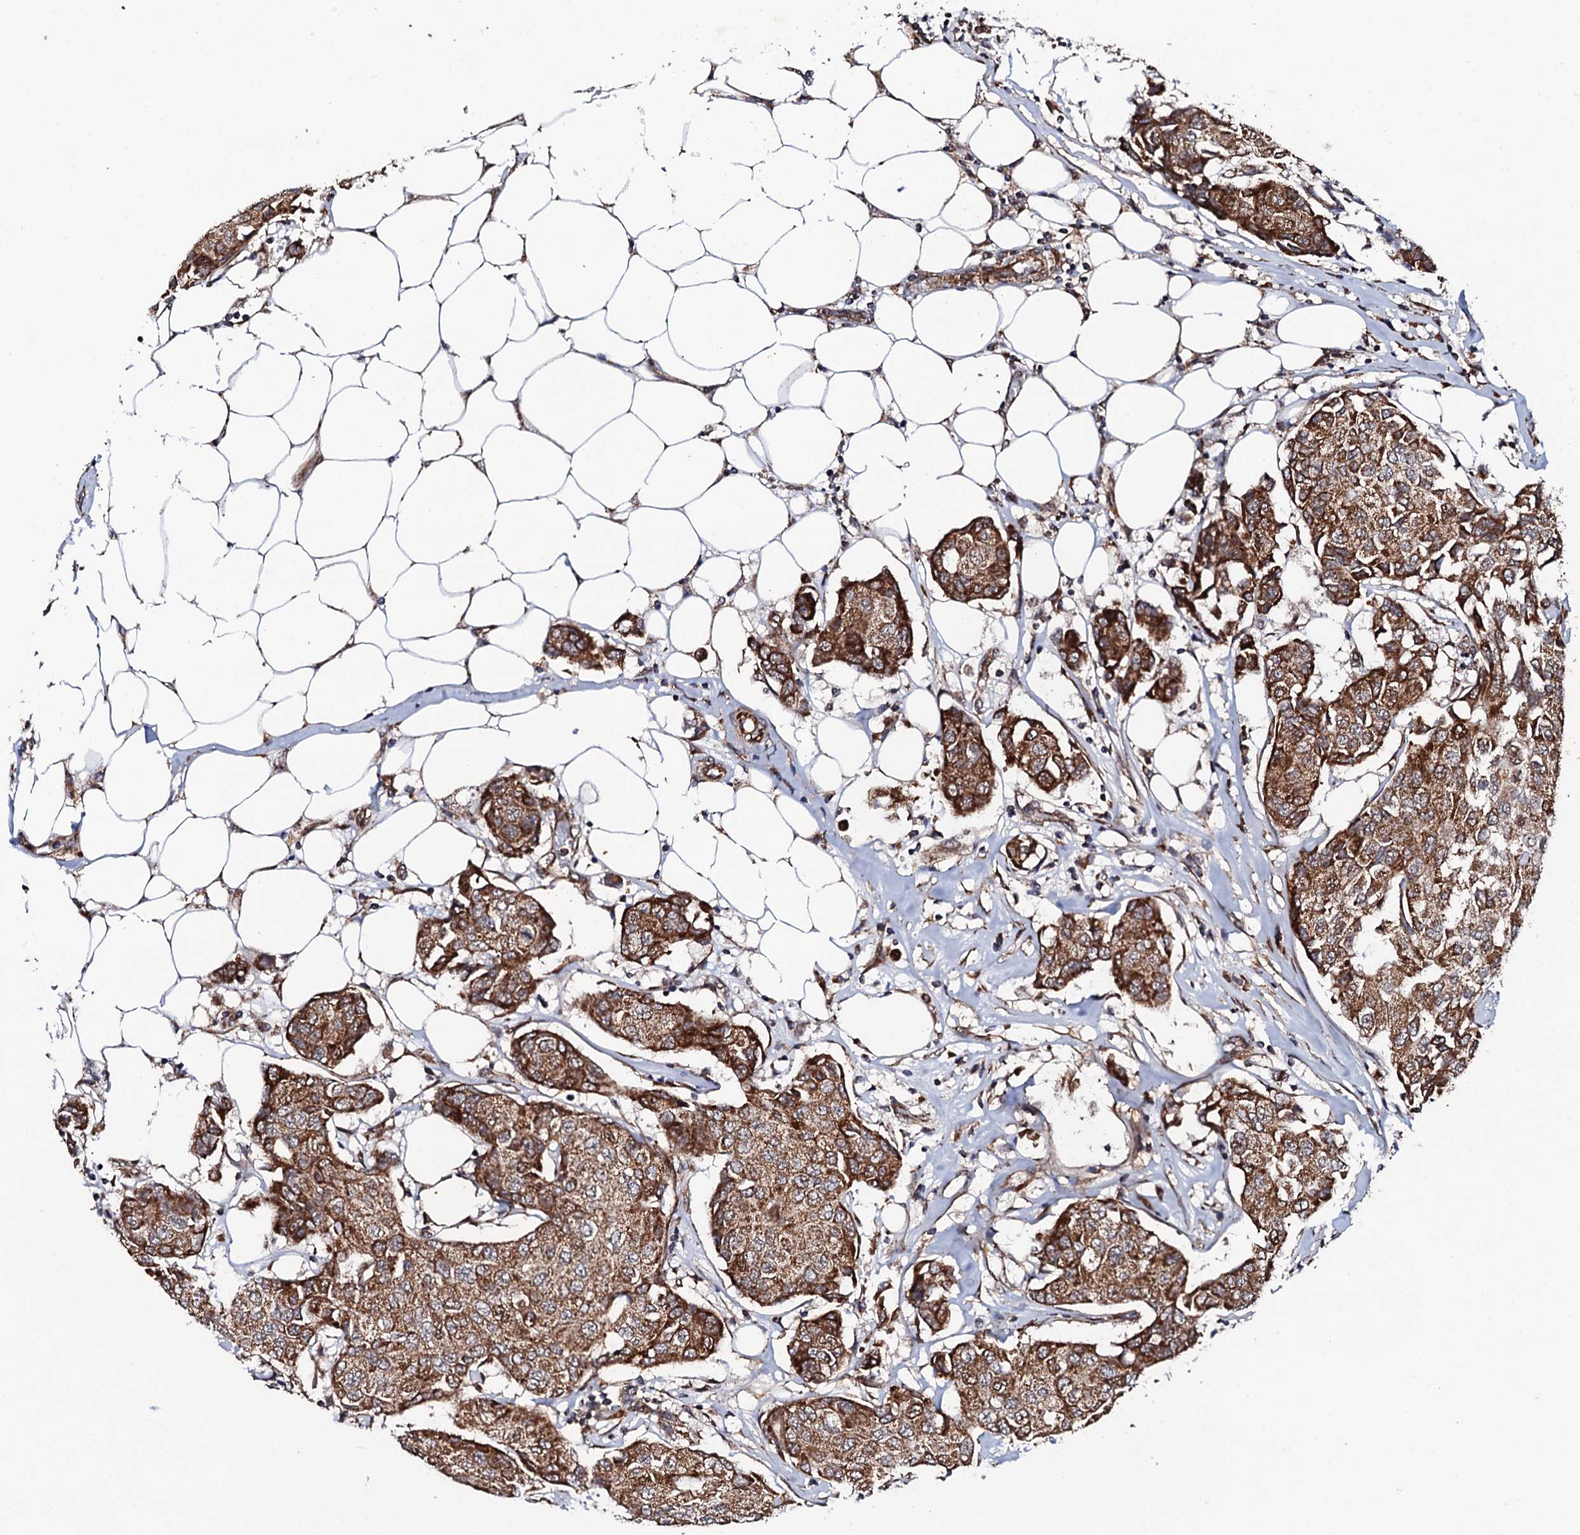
{"staining": {"intensity": "strong", "quantity": ">75%", "location": "cytoplasmic/membranous"}, "tissue": "breast cancer", "cell_type": "Tumor cells", "image_type": "cancer", "snomed": [{"axis": "morphology", "description": "Duct carcinoma"}, {"axis": "topography", "description": "Breast"}], "caption": "Immunohistochemical staining of breast cancer (intraductal carcinoma) reveals high levels of strong cytoplasmic/membranous expression in approximately >75% of tumor cells.", "gene": "MTIF3", "patient": {"sex": "female", "age": 80}}